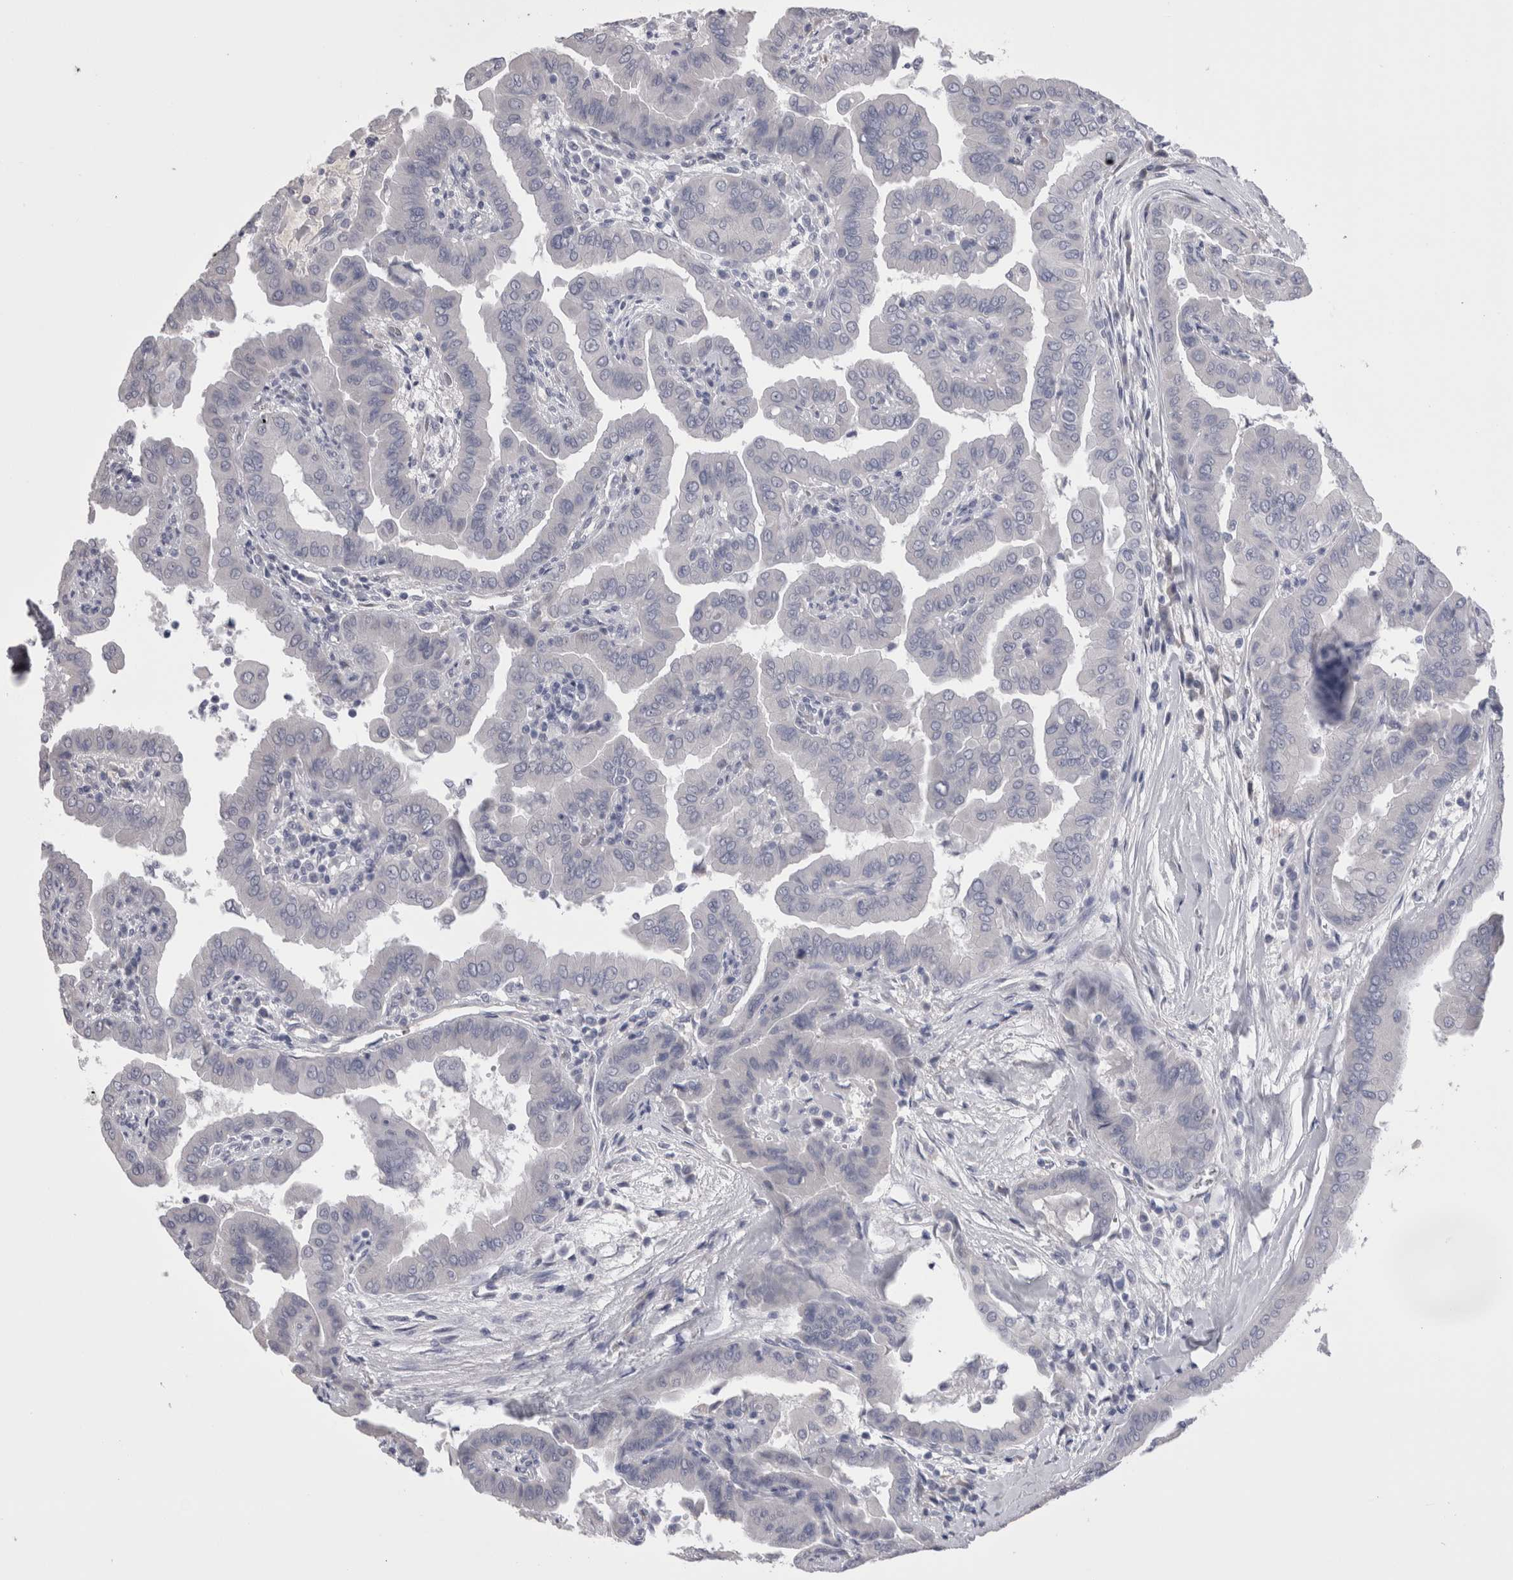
{"staining": {"intensity": "negative", "quantity": "none", "location": "none"}, "tissue": "thyroid cancer", "cell_type": "Tumor cells", "image_type": "cancer", "snomed": [{"axis": "morphology", "description": "Papillary adenocarcinoma, NOS"}, {"axis": "topography", "description": "Thyroid gland"}], "caption": "Immunohistochemistry photomicrograph of neoplastic tissue: papillary adenocarcinoma (thyroid) stained with DAB (3,3'-diaminobenzidine) reveals no significant protein expression in tumor cells.", "gene": "CDHR5", "patient": {"sex": "male", "age": 33}}